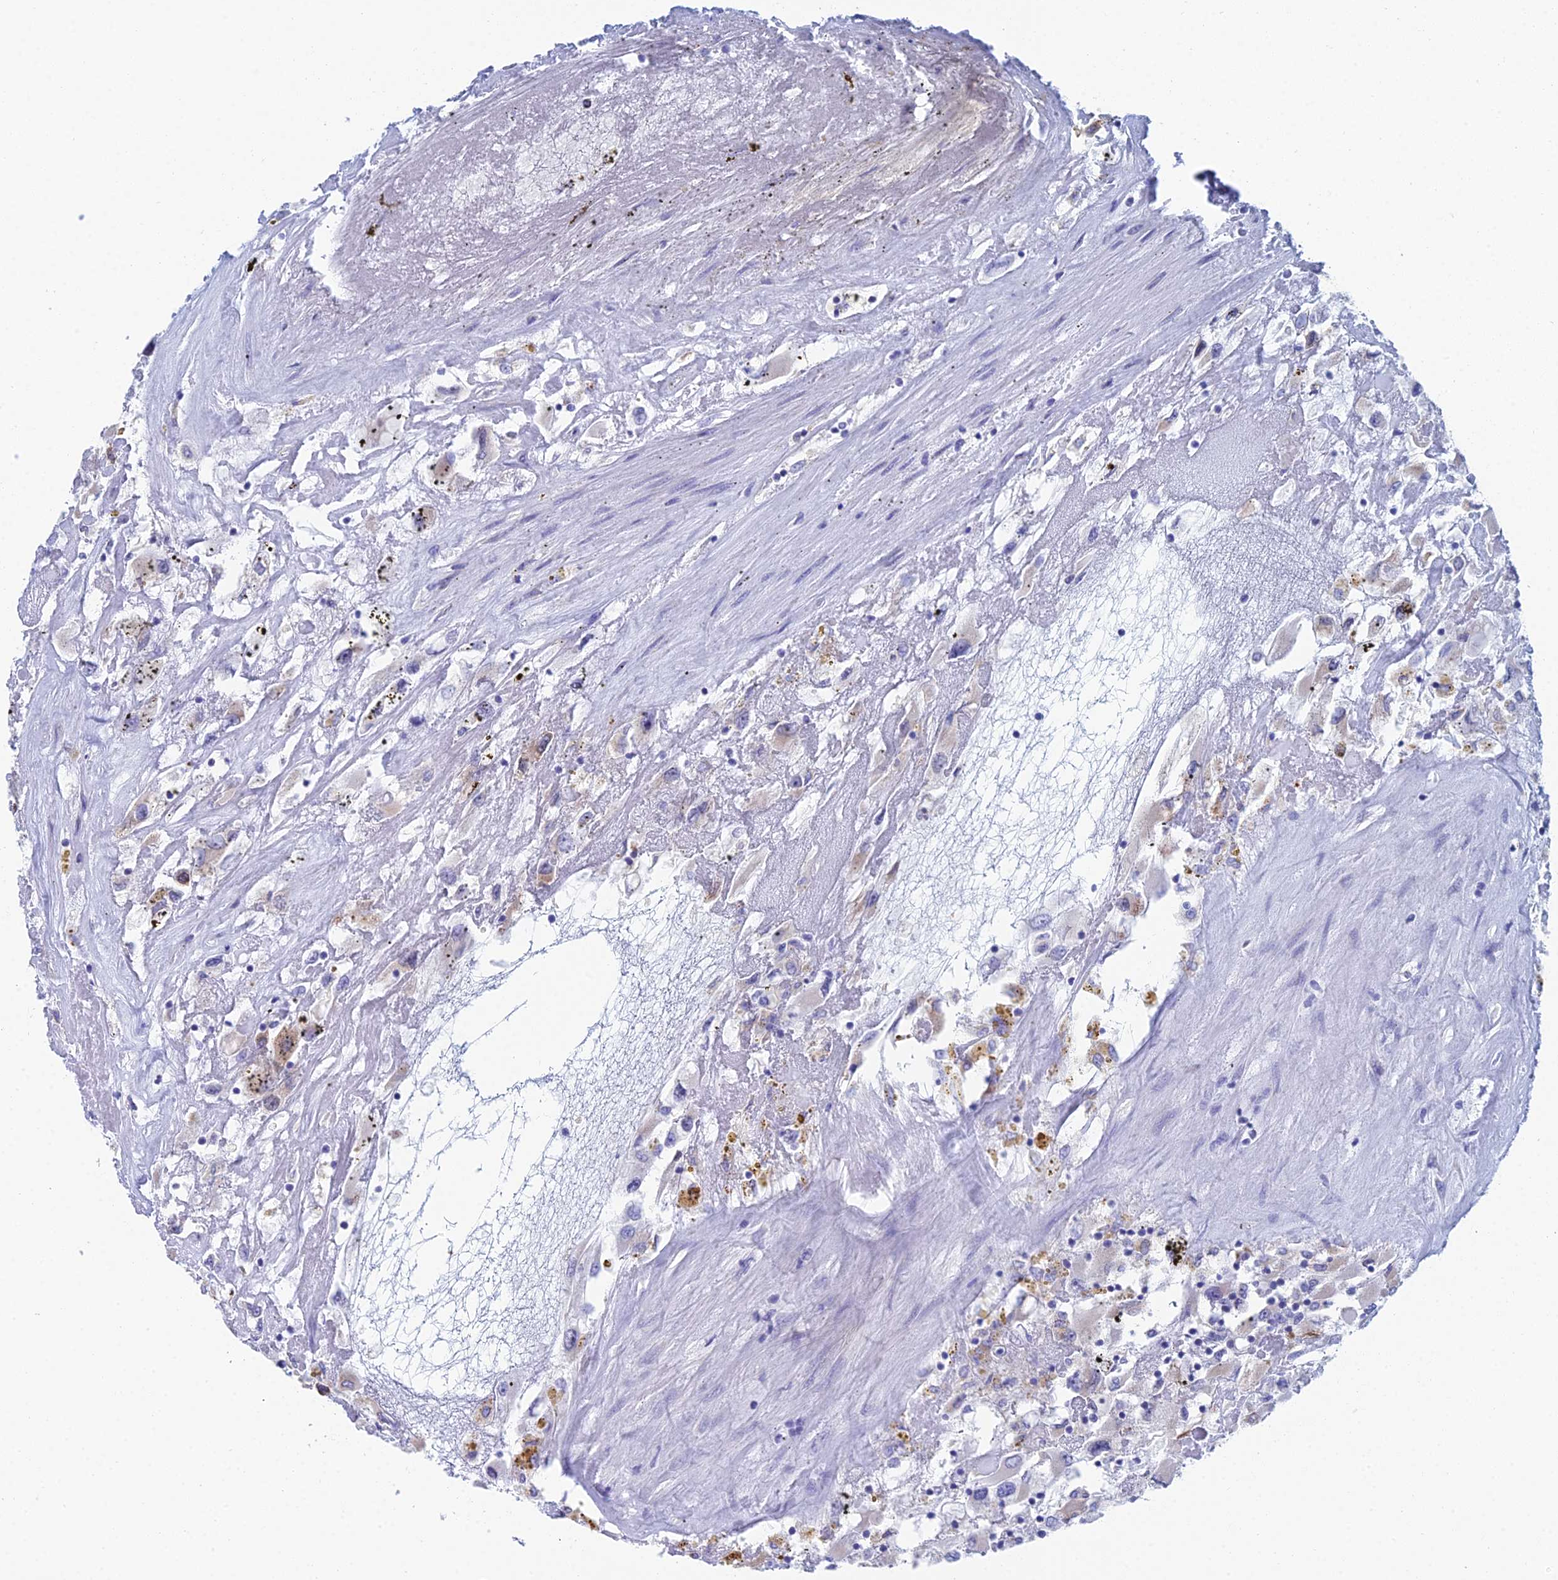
{"staining": {"intensity": "negative", "quantity": "none", "location": "none"}, "tissue": "renal cancer", "cell_type": "Tumor cells", "image_type": "cancer", "snomed": [{"axis": "morphology", "description": "Adenocarcinoma, NOS"}, {"axis": "topography", "description": "Kidney"}], "caption": "This is a photomicrograph of immunohistochemistry (IHC) staining of renal cancer (adenocarcinoma), which shows no positivity in tumor cells.", "gene": "CFAP210", "patient": {"sex": "female", "age": 52}}